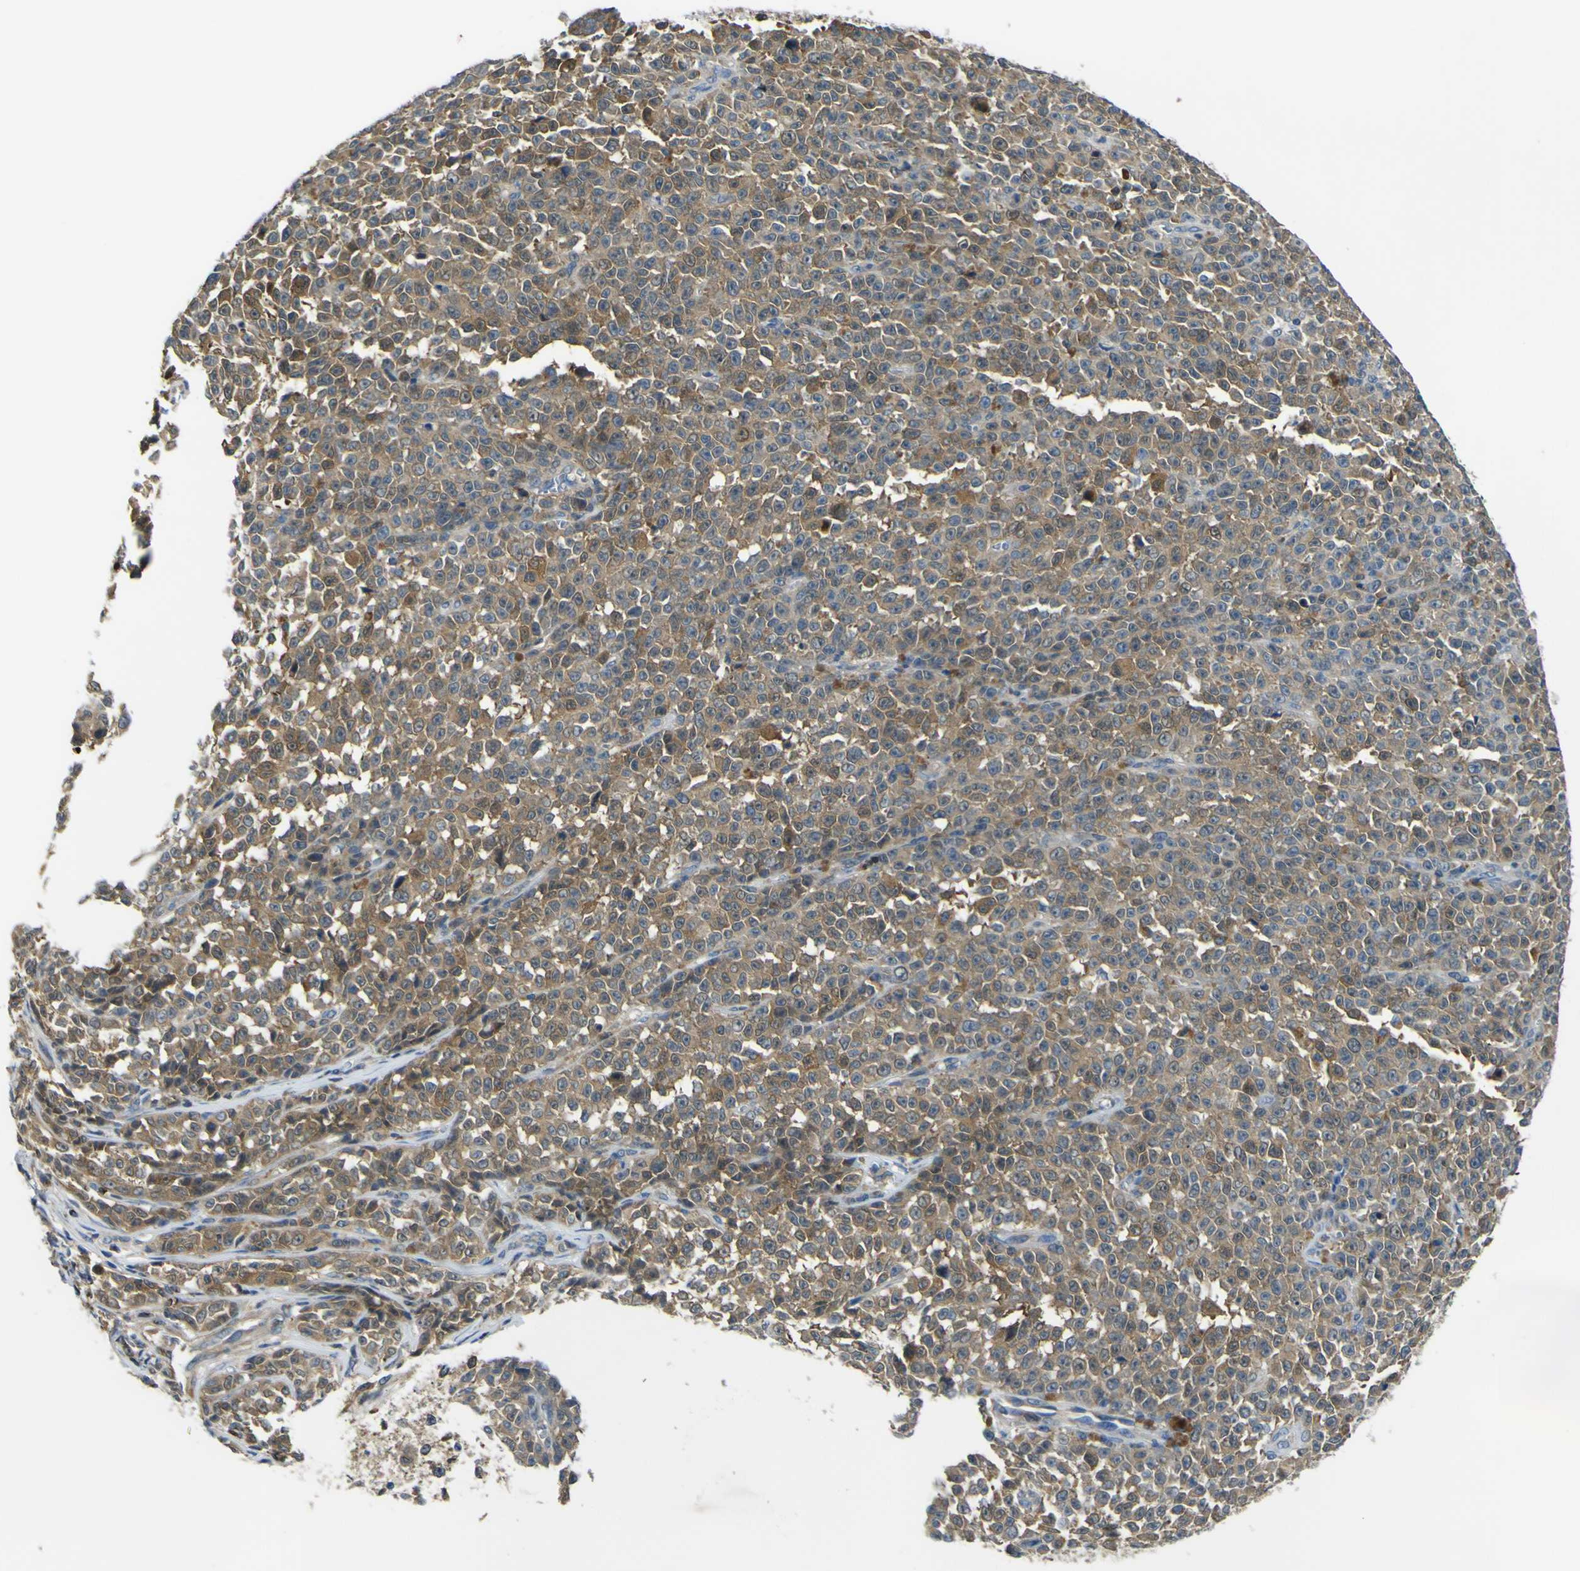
{"staining": {"intensity": "moderate", "quantity": ">75%", "location": "cytoplasmic/membranous"}, "tissue": "melanoma", "cell_type": "Tumor cells", "image_type": "cancer", "snomed": [{"axis": "morphology", "description": "Malignant melanoma, NOS"}, {"axis": "topography", "description": "Skin"}], "caption": "Melanoma tissue reveals moderate cytoplasmic/membranous staining in approximately >75% of tumor cells, visualized by immunohistochemistry.", "gene": "EML2", "patient": {"sex": "female", "age": 82}}